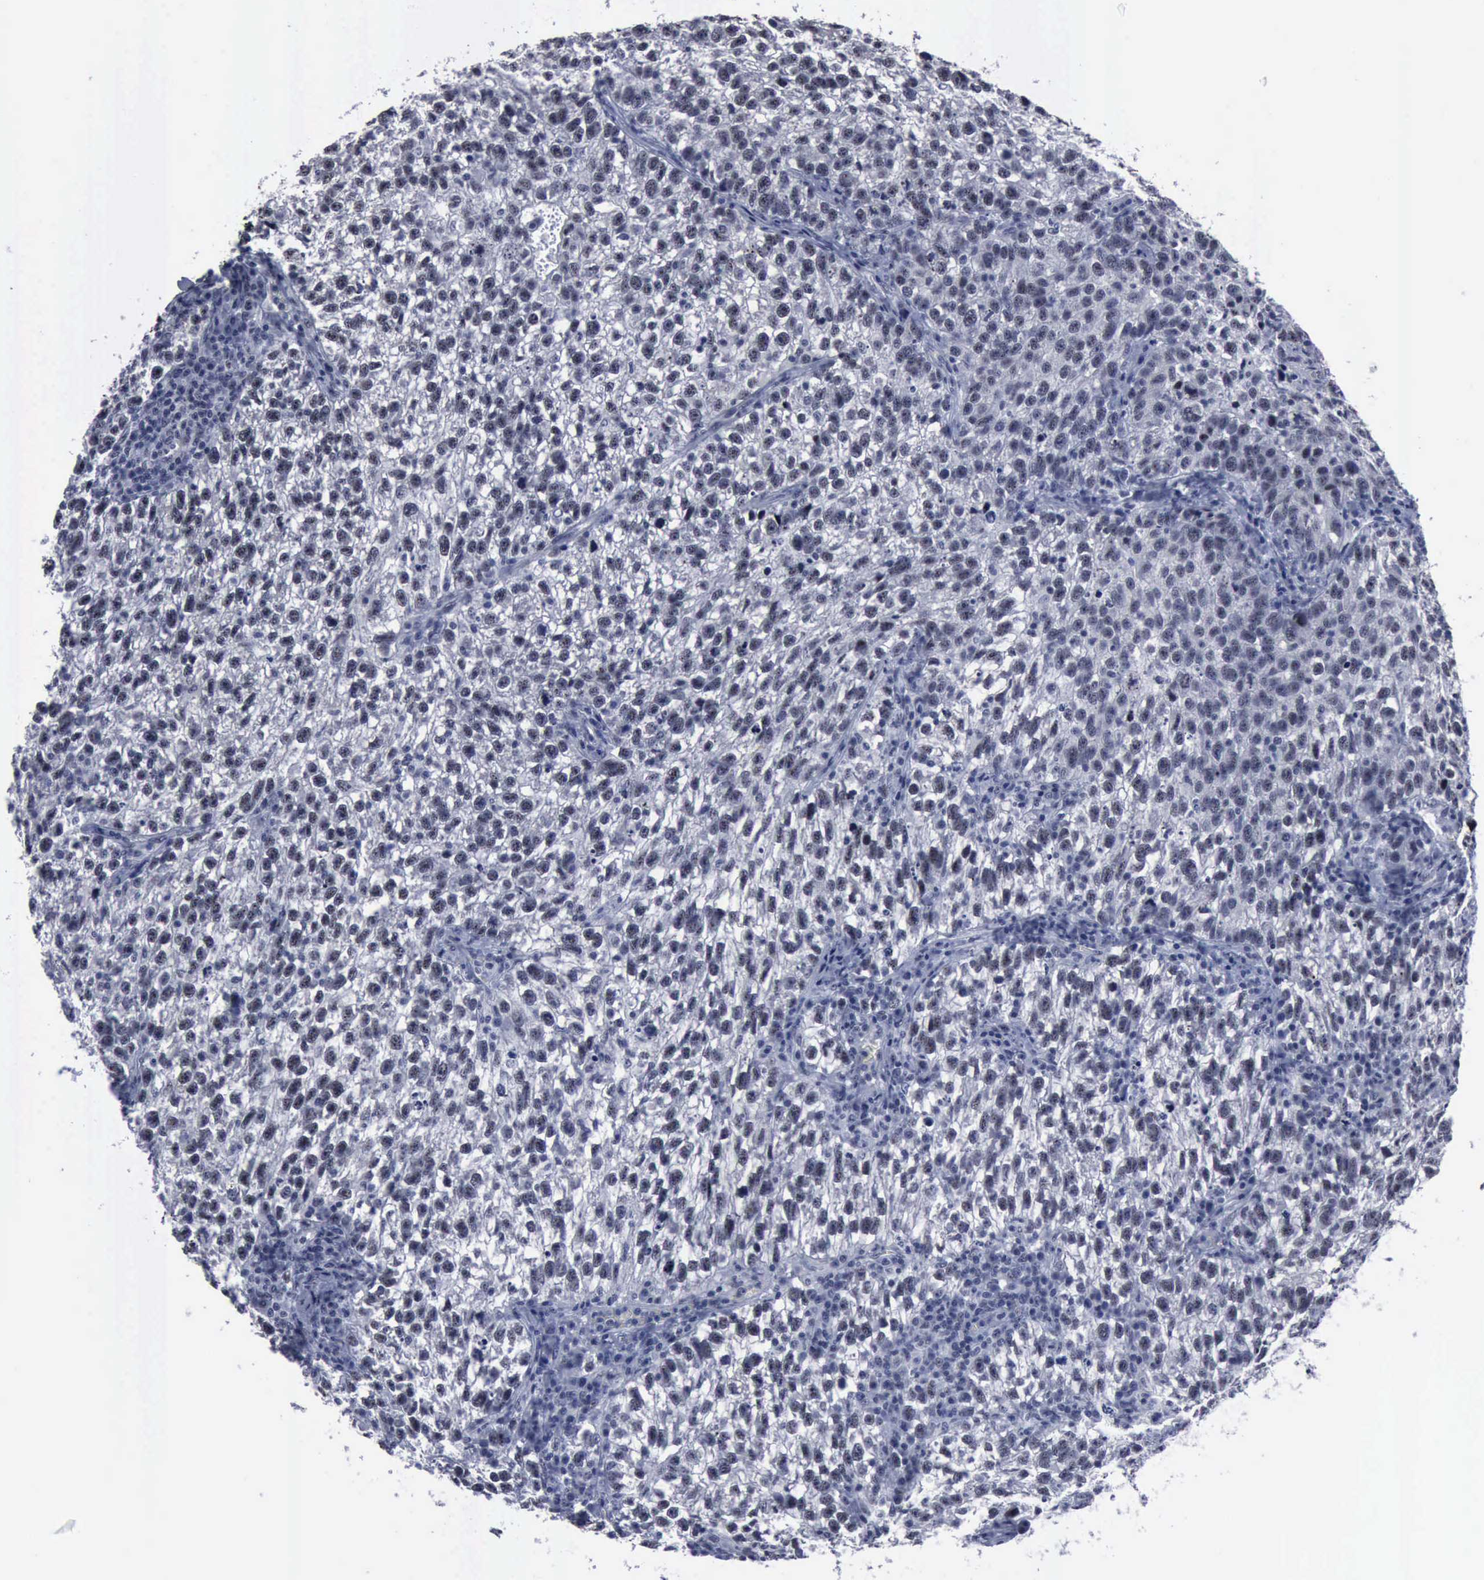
{"staining": {"intensity": "negative", "quantity": "none", "location": "none"}, "tissue": "testis cancer", "cell_type": "Tumor cells", "image_type": "cancer", "snomed": [{"axis": "morphology", "description": "Seminoma, NOS"}, {"axis": "topography", "description": "Testis"}], "caption": "A photomicrograph of human testis cancer (seminoma) is negative for staining in tumor cells. (DAB immunohistochemistry (IHC) visualized using brightfield microscopy, high magnification).", "gene": "BRD1", "patient": {"sex": "male", "age": 38}}